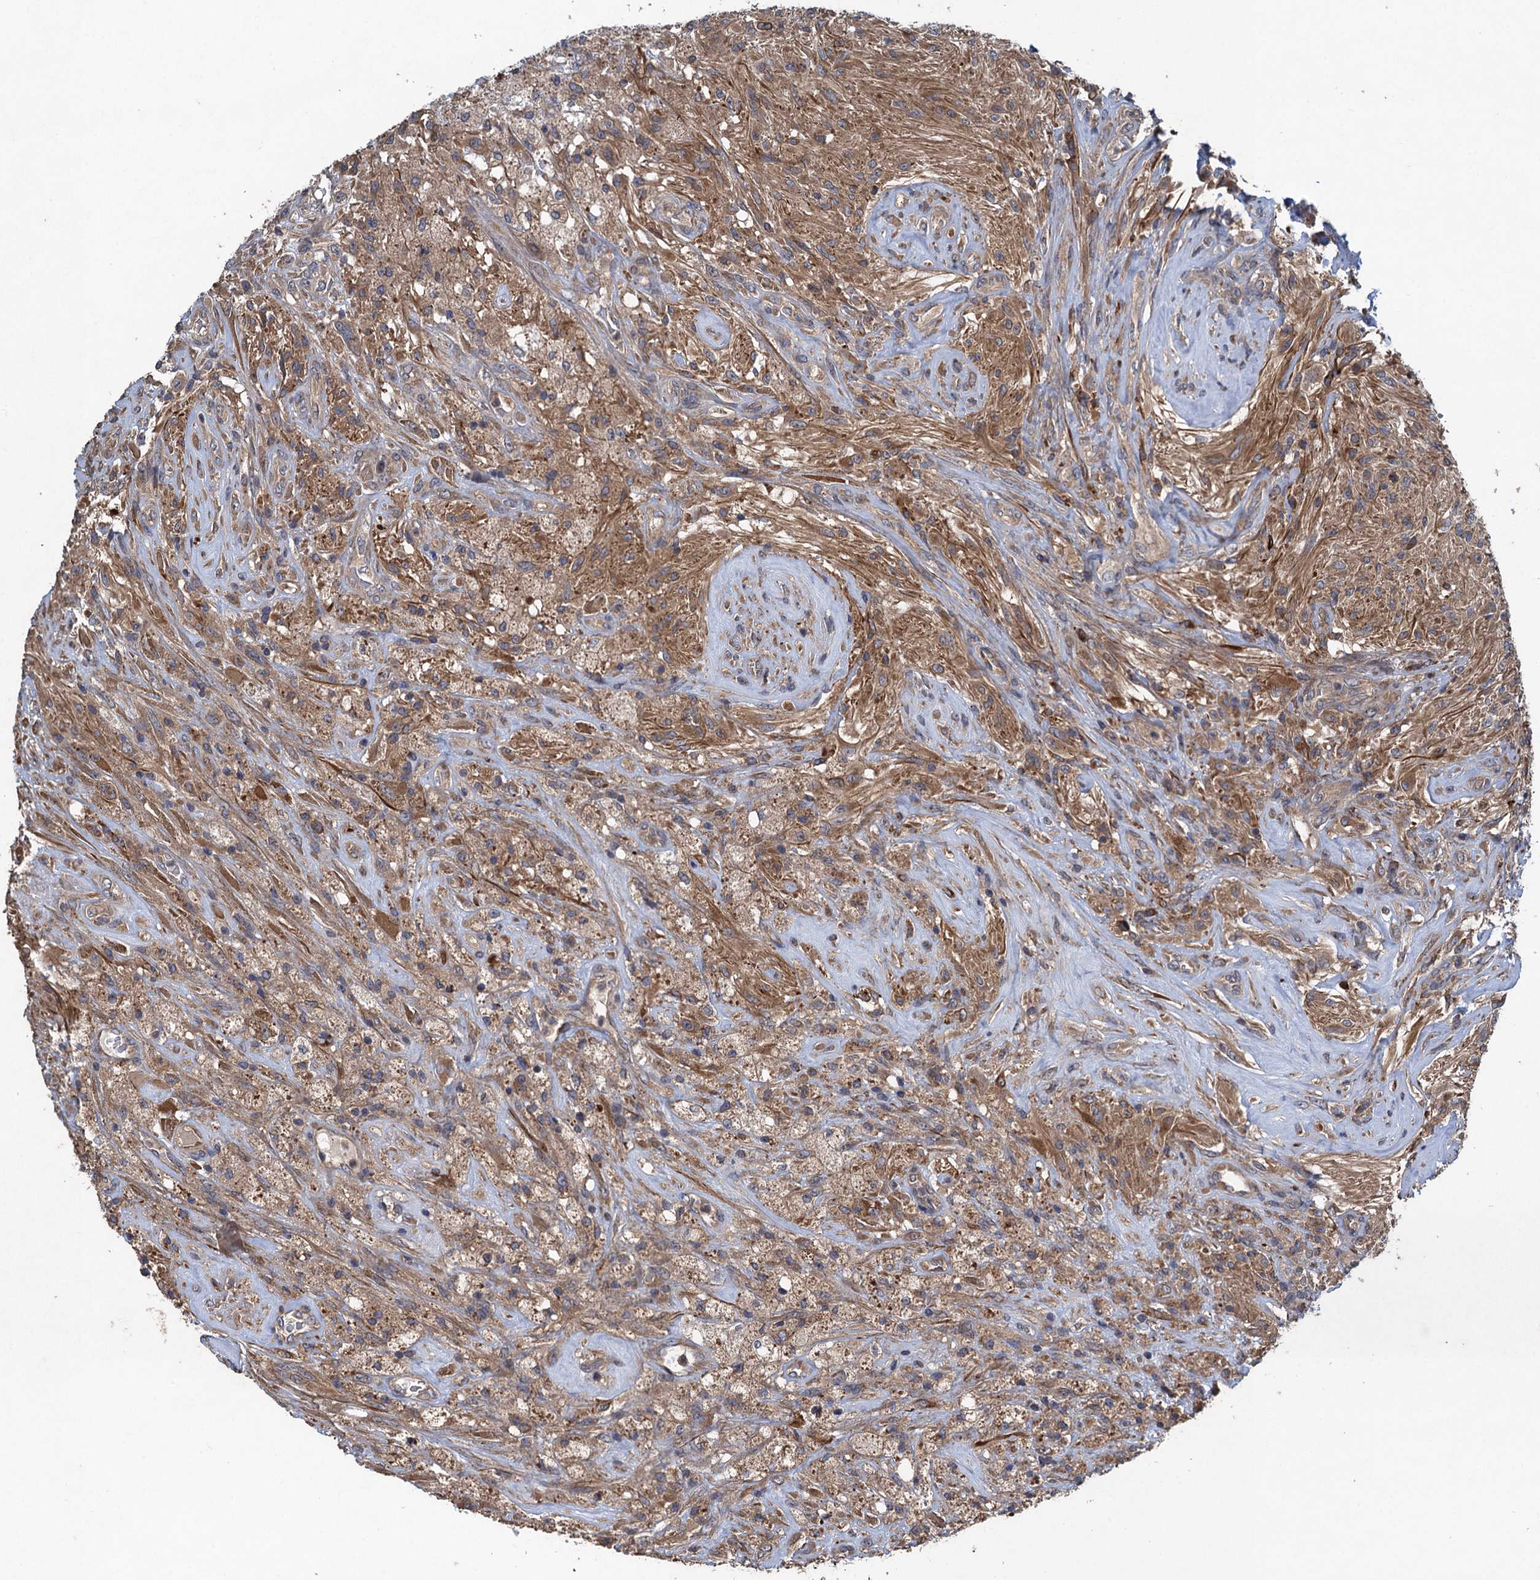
{"staining": {"intensity": "moderate", "quantity": "<25%", "location": "cytoplasmic/membranous"}, "tissue": "glioma", "cell_type": "Tumor cells", "image_type": "cancer", "snomed": [{"axis": "morphology", "description": "Glioma, malignant, High grade"}, {"axis": "topography", "description": "Brain"}], "caption": "High-grade glioma (malignant) tissue displays moderate cytoplasmic/membranous positivity in approximately <25% of tumor cells, visualized by immunohistochemistry.", "gene": "CNTN5", "patient": {"sex": "male", "age": 56}}